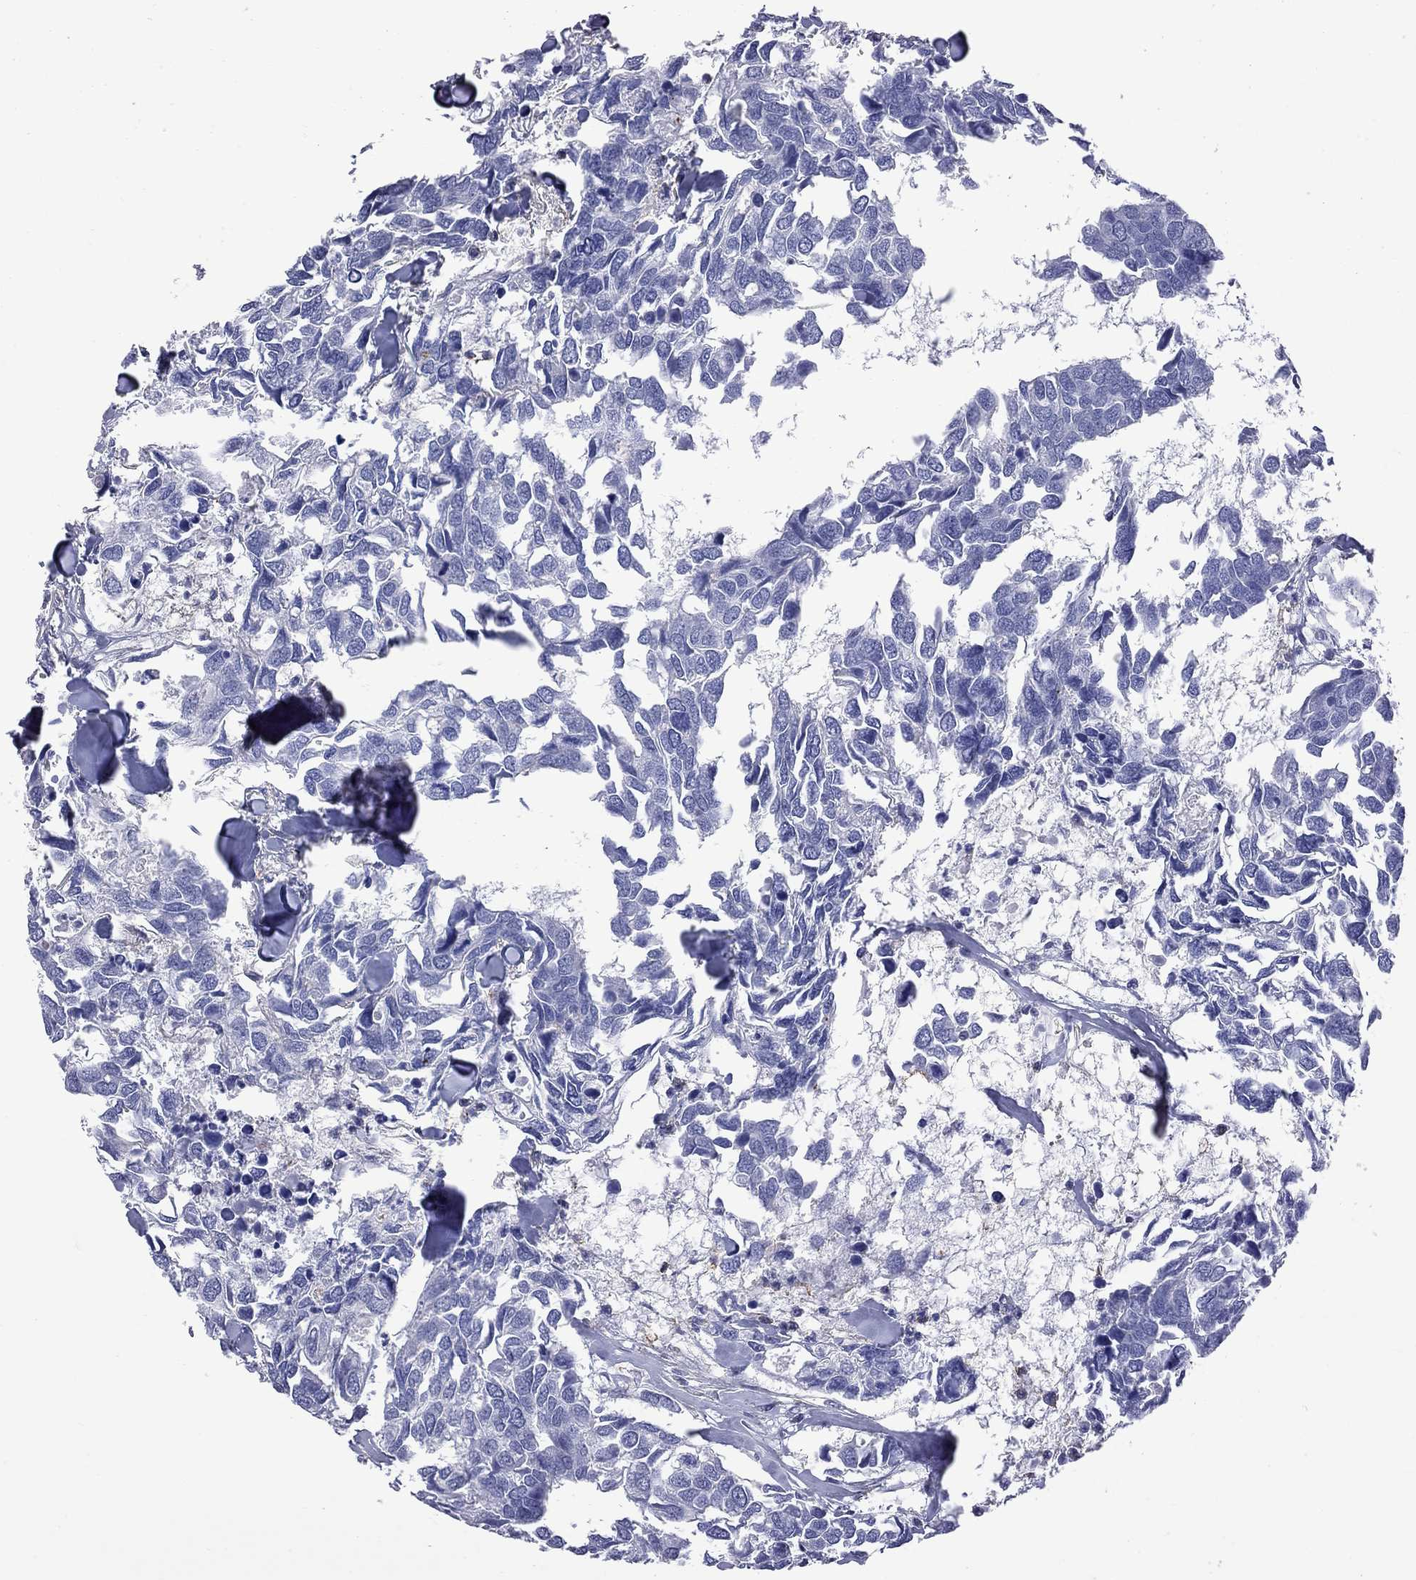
{"staining": {"intensity": "negative", "quantity": "none", "location": "none"}, "tissue": "breast cancer", "cell_type": "Tumor cells", "image_type": "cancer", "snomed": [{"axis": "morphology", "description": "Duct carcinoma"}, {"axis": "topography", "description": "Breast"}], "caption": "Tumor cells are negative for brown protein staining in breast cancer (invasive ductal carcinoma).", "gene": "S100A3", "patient": {"sex": "female", "age": 83}}